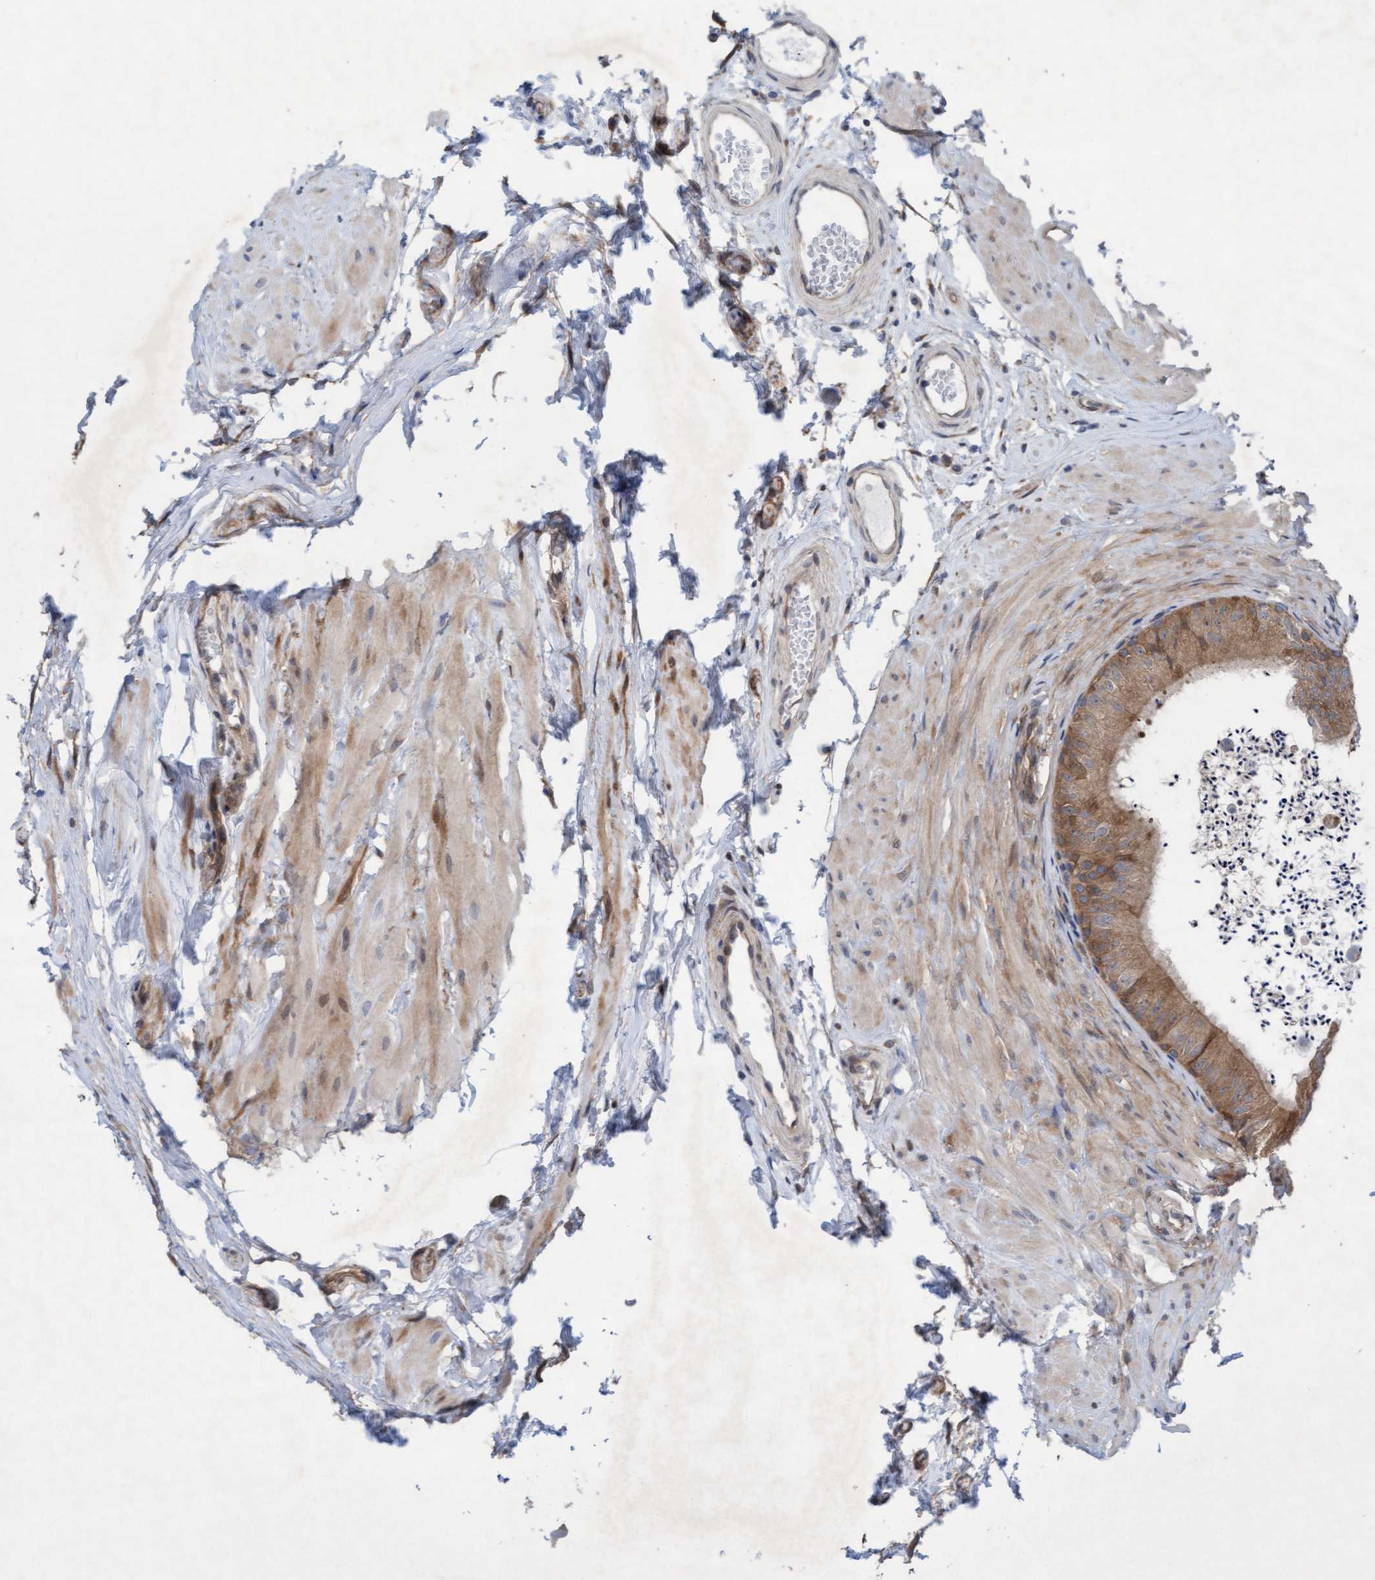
{"staining": {"intensity": "moderate", "quantity": ">75%", "location": "cytoplasmic/membranous"}, "tissue": "epididymis", "cell_type": "Glandular cells", "image_type": "normal", "snomed": [{"axis": "morphology", "description": "Normal tissue, NOS"}, {"axis": "topography", "description": "Epididymis"}], "caption": "Moderate cytoplasmic/membranous staining for a protein is appreciated in approximately >75% of glandular cells of normal epididymis using IHC.", "gene": "PLCD1", "patient": {"sex": "male", "age": 56}}